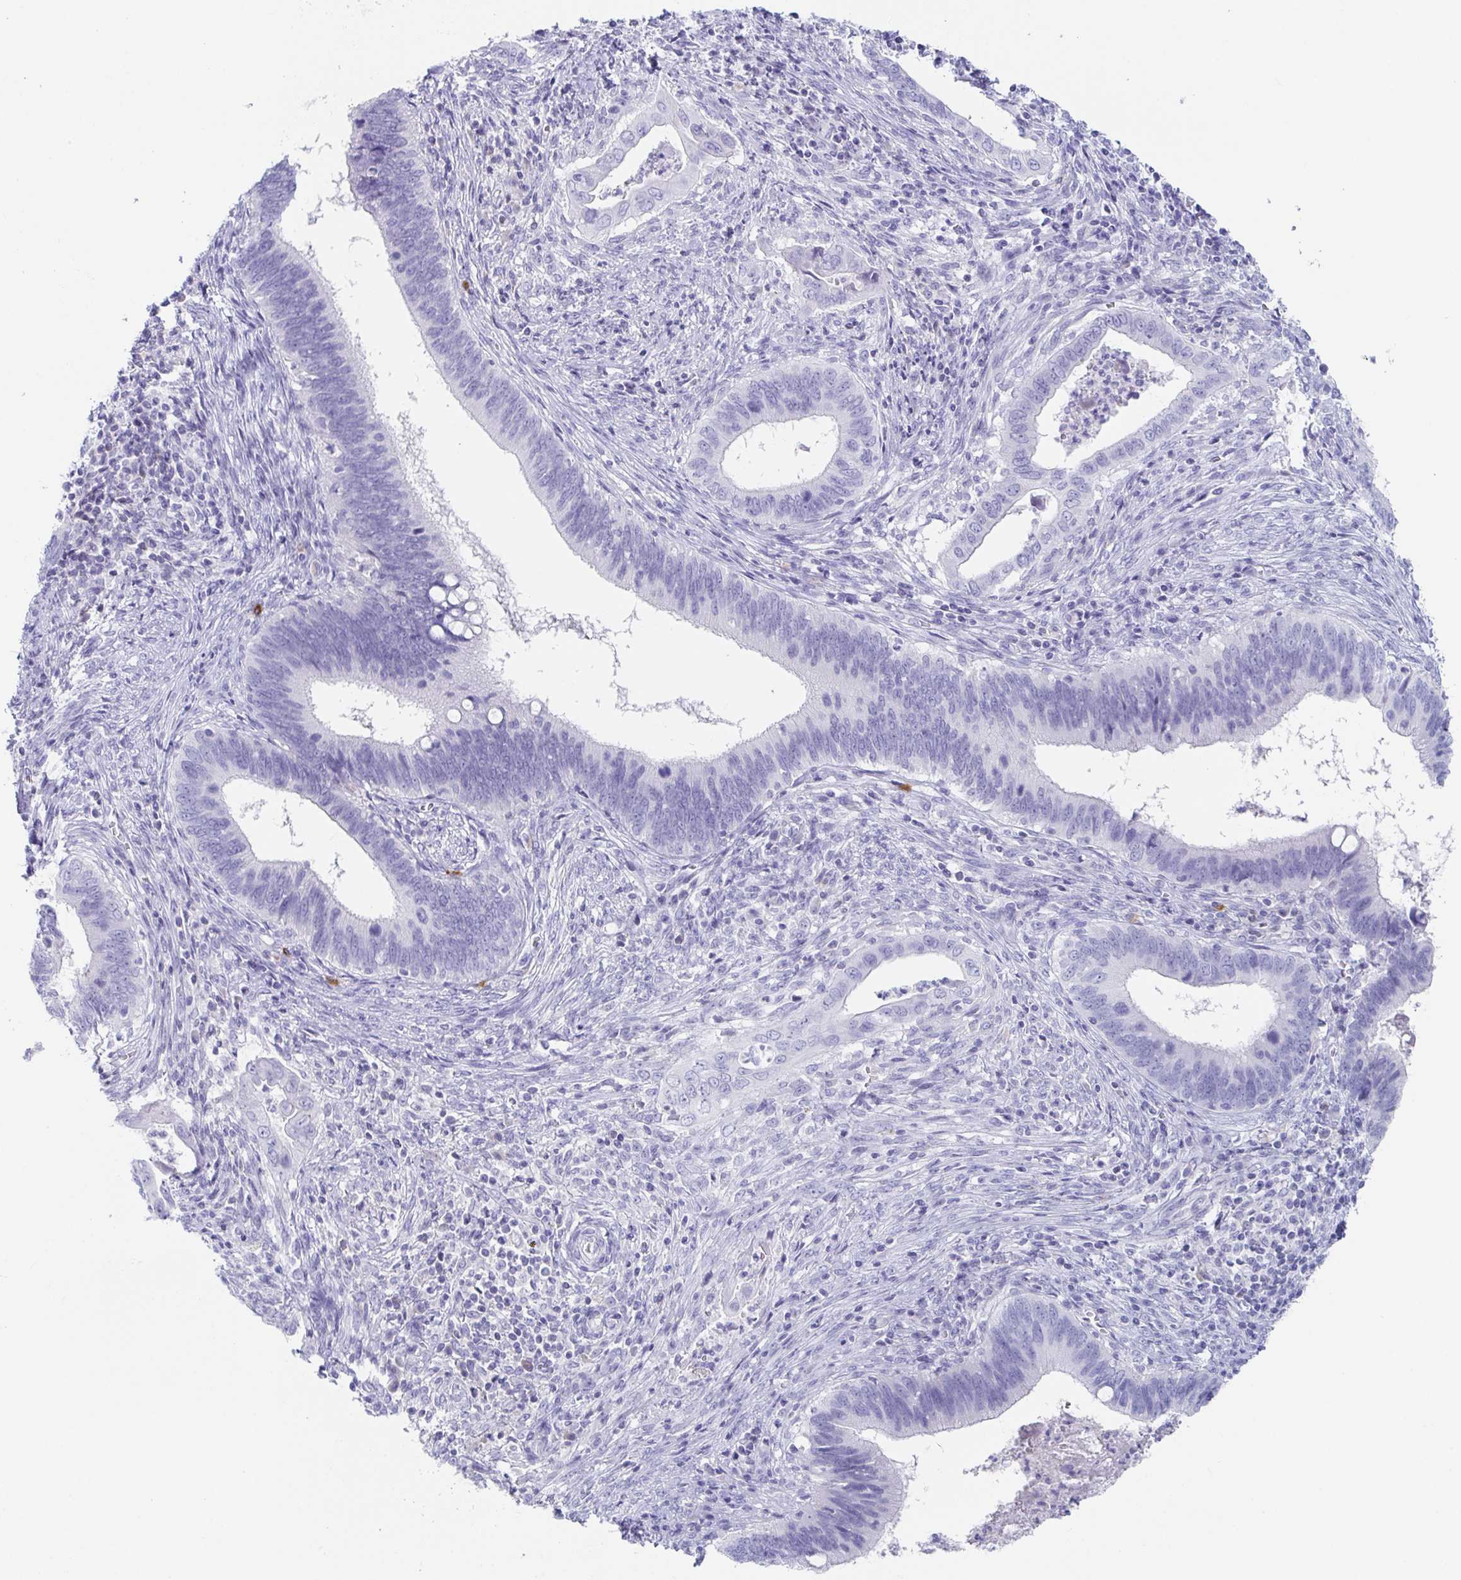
{"staining": {"intensity": "negative", "quantity": "none", "location": "none"}, "tissue": "cervical cancer", "cell_type": "Tumor cells", "image_type": "cancer", "snomed": [{"axis": "morphology", "description": "Adenocarcinoma, NOS"}, {"axis": "topography", "description": "Cervix"}], "caption": "Adenocarcinoma (cervical) was stained to show a protein in brown. There is no significant positivity in tumor cells. (Immunohistochemistry, brightfield microscopy, high magnification).", "gene": "PLA2G1B", "patient": {"sex": "female", "age": 42}}